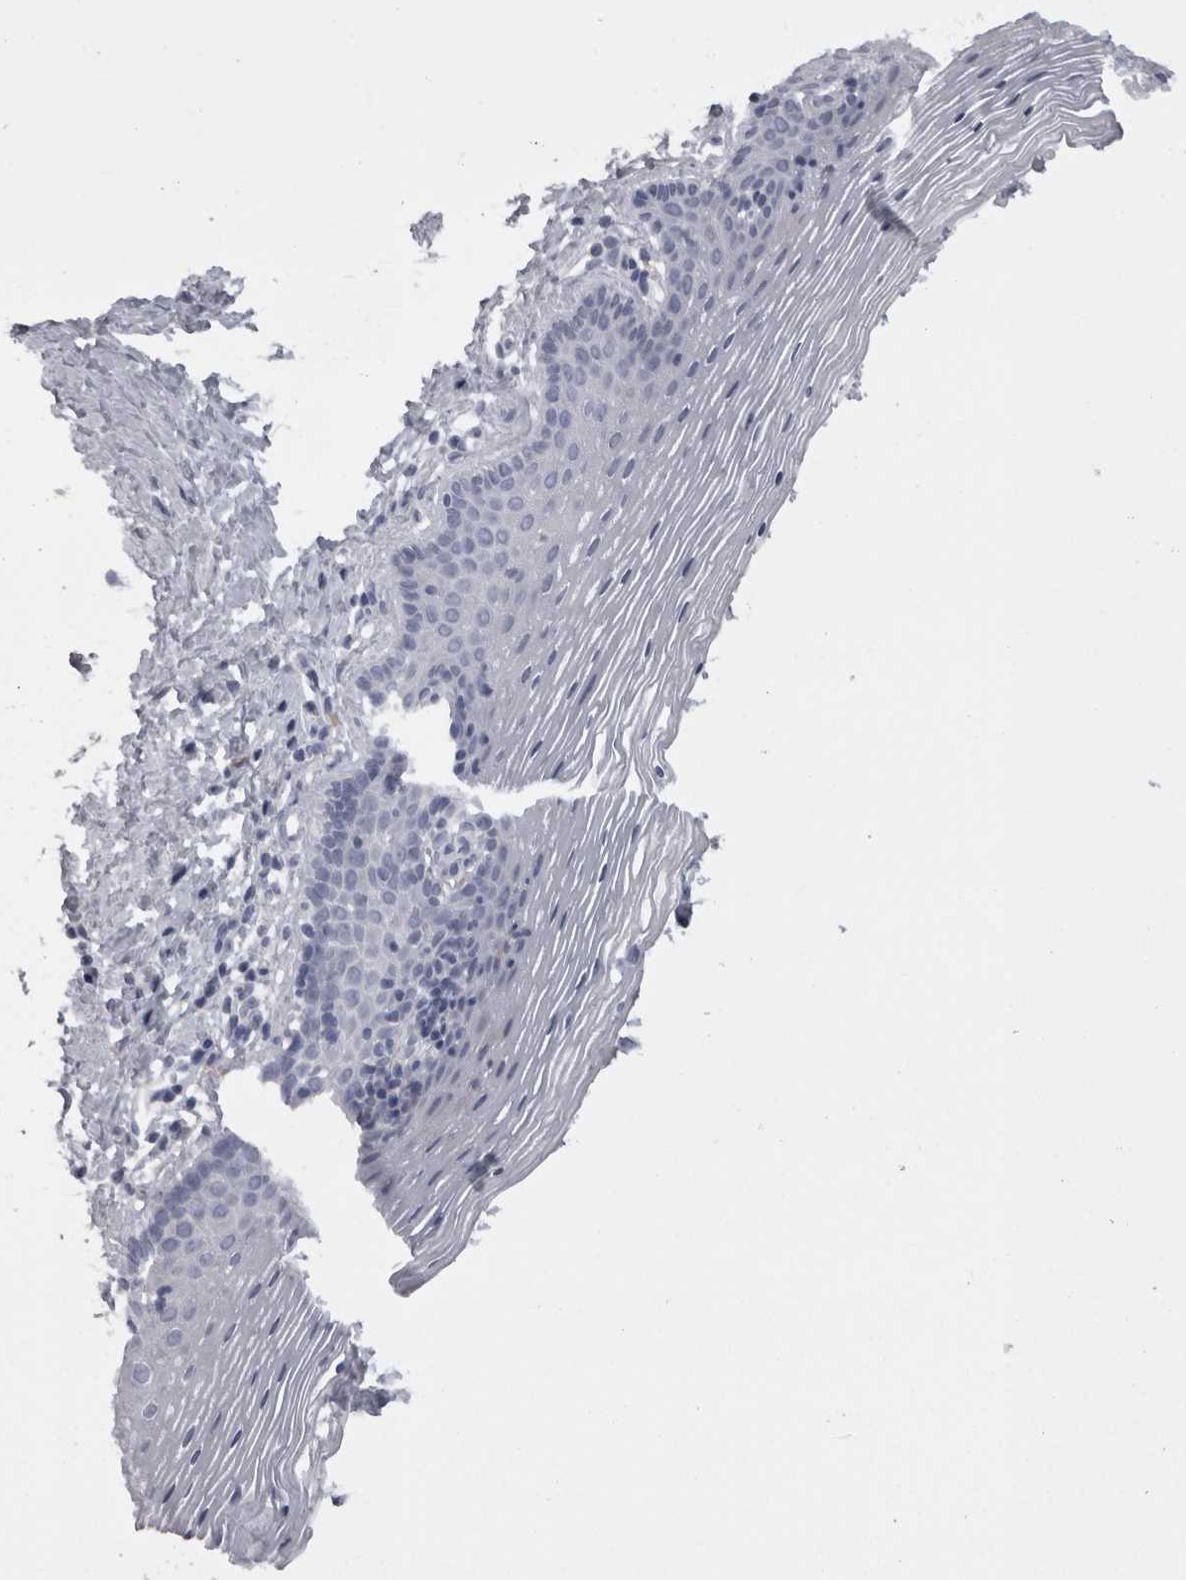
{"staining": {"intensity": "negative", "quantity": "none", "location": "none"}, "tissue": "vagina", "cell_type": "Squamous epithelial cells", "image_type": "normal", "snomed": [{"axis": "morphology", "description": "Normal tissue, NOS"}, {"axis": "topography", "description": "Vagina"}], "caption": "The micrograph displays no significant positivity in squamous epithelial cells of vagina. The staining was performed using DAB (3,3'-diaminobenzidine) to visualize the protein expression in brown, while the nuclei were stained in blue with hematoxylin (Magnification: 20x).", "gene": "CAMK2D", "patient": {"sex": "female", "age": 32}}